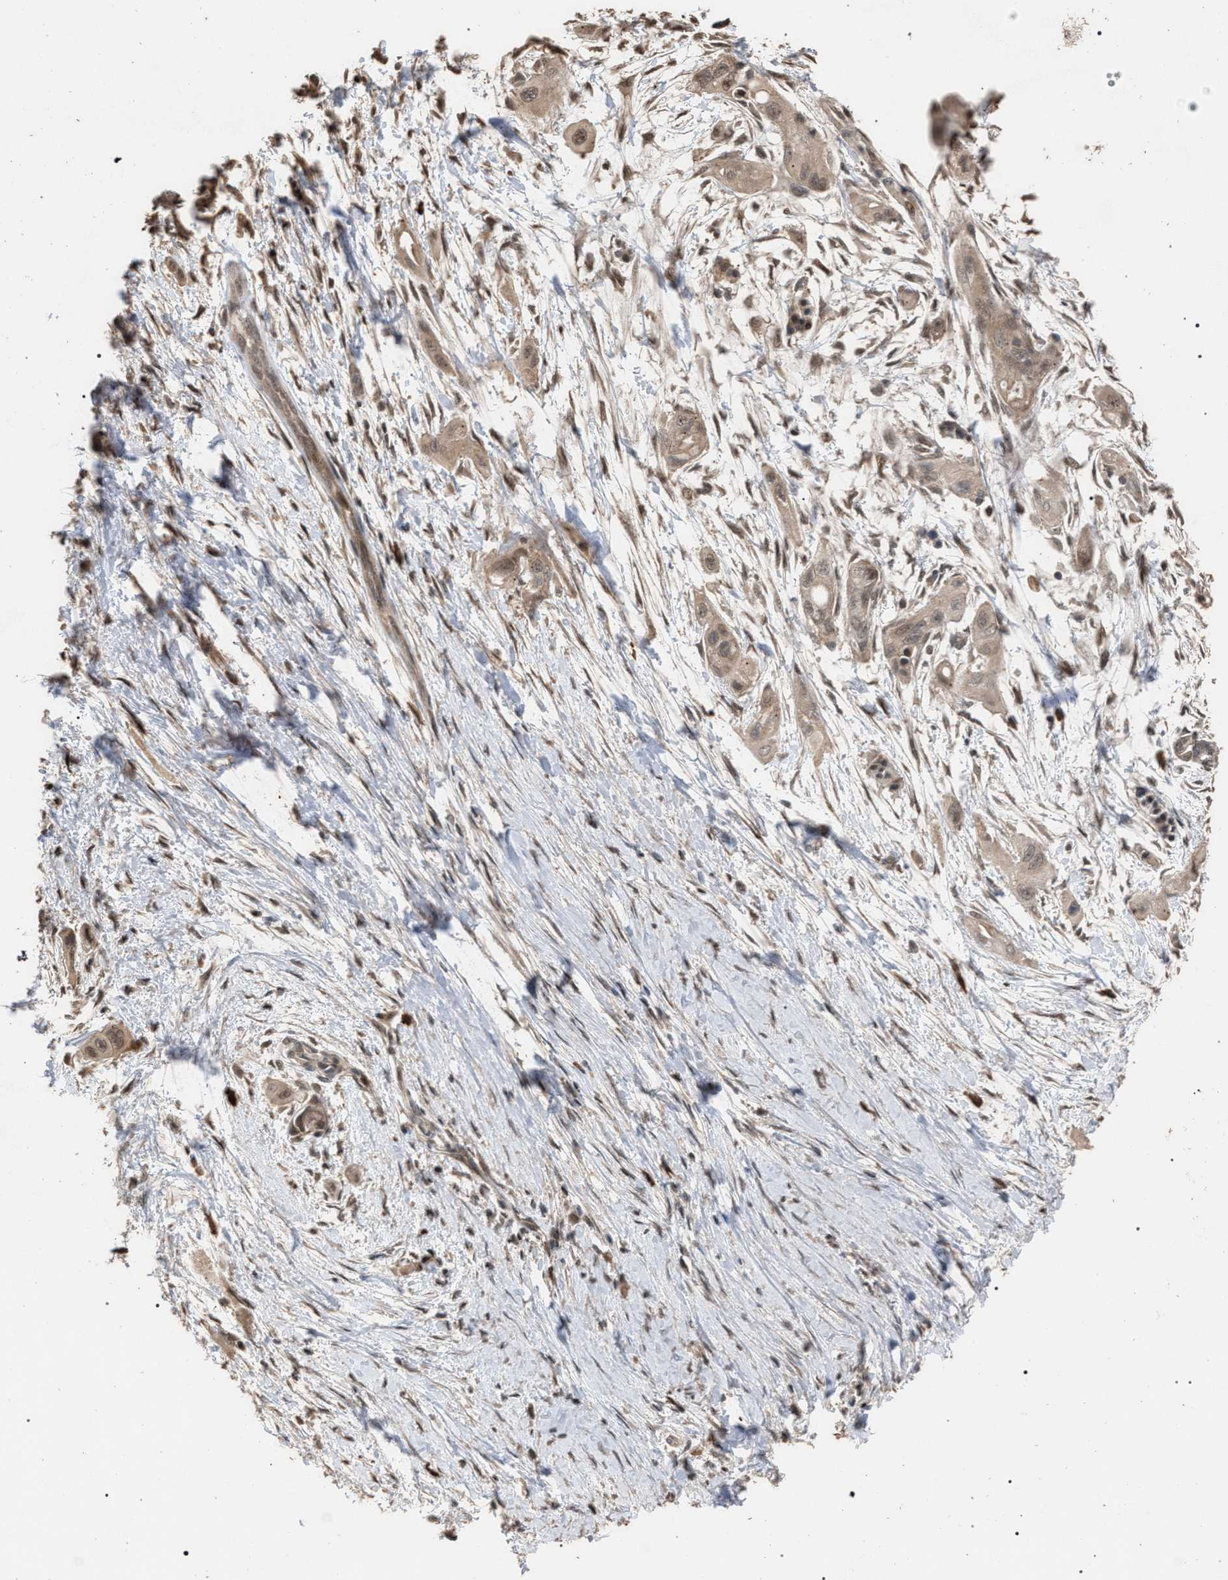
{"staining": {"intensity": "weak", "quantity": ">75%", "location": "cytoplasmic/membranous"}, "tissue": "pancreatic cancer", "cell_type": "Tumor cells", "image_type": "cancer", "snomed": [{"axis": "morphology", "description": "Adenocarcinoma, NOS"}, {"axis": "topography", "description": "Pancreas"}], "caption": "DAB (3,3'-diaminobenzidine) immunohistochemical staining of adenocarcinoma (pancreatic) demonstrates weak cytoplasmic/membranous protein staining in about >75% of tumor cells.", "gene": "NAA35", "patient": {"sex": "male", "age": 59}}